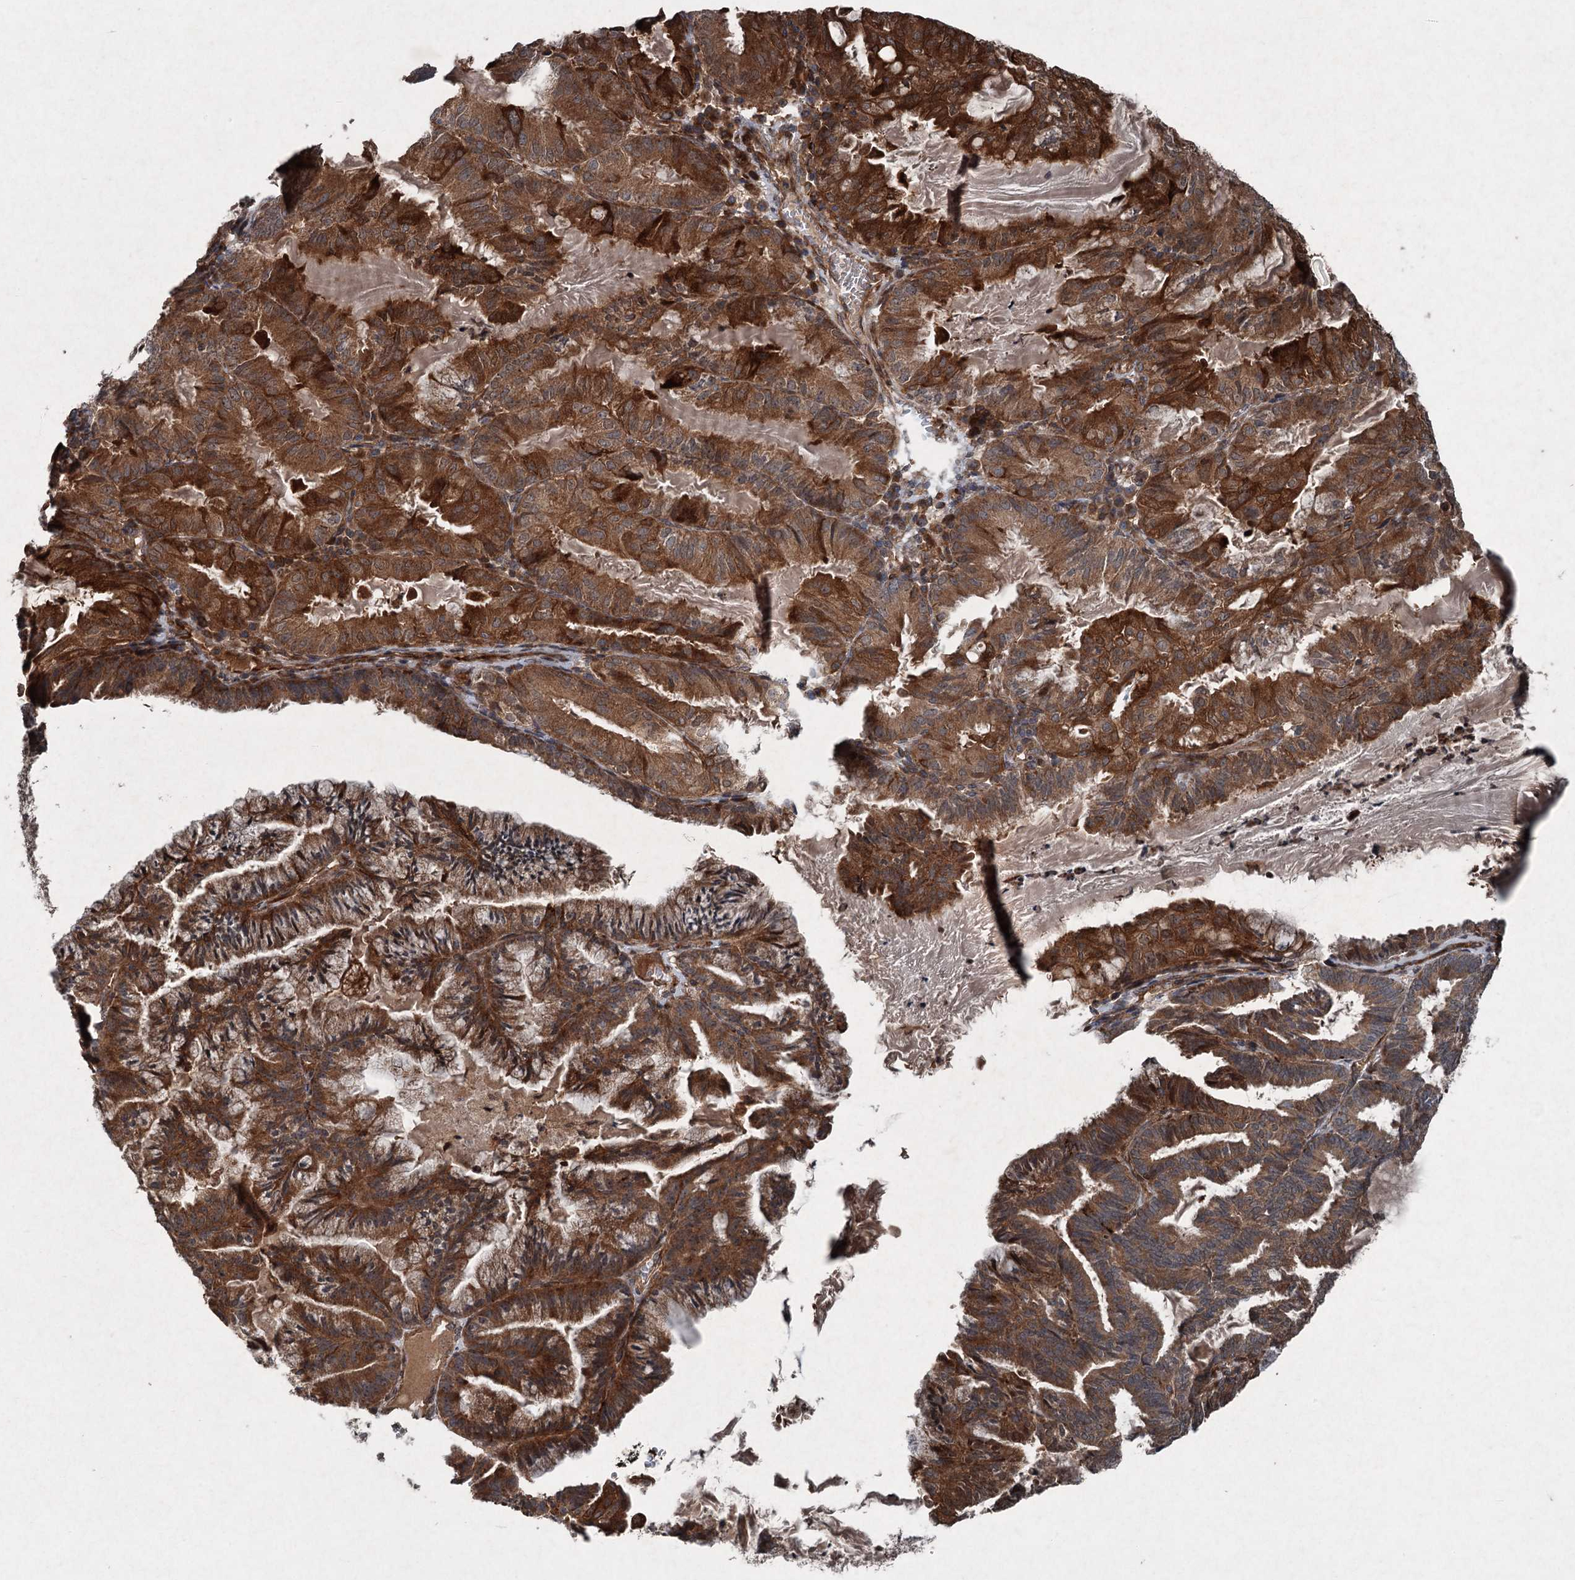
{"staining": {"intensity": "strong", "quantity": ">75%", "location": "cytoplasmic/membranous"}, "tissue": "endometrial cancer", "cell_type": "Tumor cells", "image_type": "cancer", "snomed": [{"axis": "morphology", "description": "Adenocarcinoma, NOS"}, {"axis": "topography", "description": "Endometrium"}], "caption": "High-magnification brightfield microscopy of endometrial cancer (adenocarcinoma) stained with DAB (brown) and counterstained with hematoxylin (blue). tumor cells exhibit strong cytoplasmic/membranous positivity is identified in approximately>75% of cells.", "gene": "ALAS1", "patient": {"sex": "female", "age": 86}}